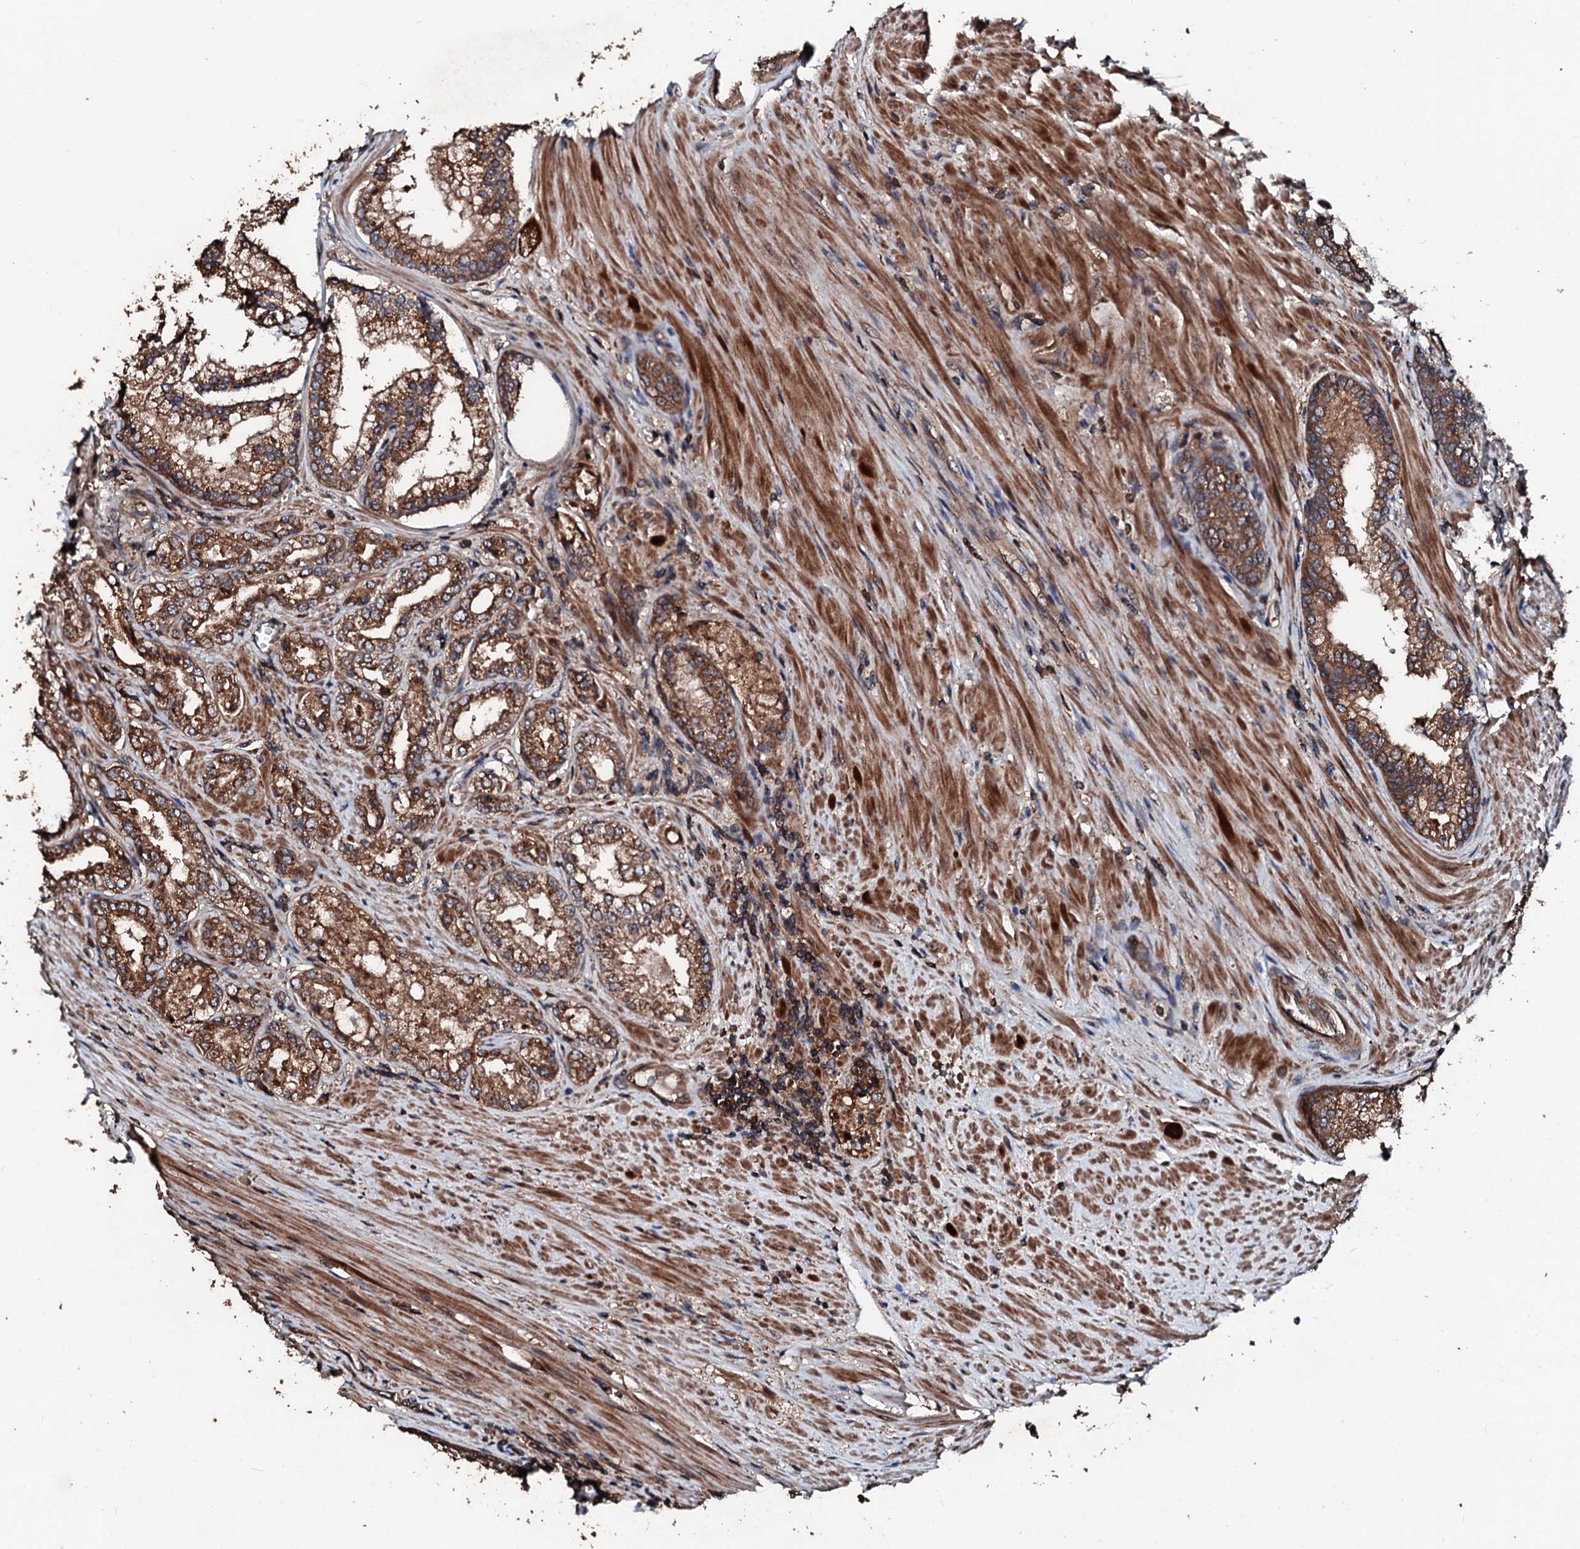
{"staining": {"intensity": "moderate", "quantity": ">75%", "location": "cytoplasmic/membranous"}, "tissue": "prostate cancer", "cell_type": "Tumor cells", "image_type": "cancer", "snomed": [{"axis": "morphology", "description": "Adenocarcinoma, High grade"}, {"axis": "topography", "description": "Prostate"}], "caption": "A brown stain shows moderate cytoplasmic/membranous expression of a protein in human high-grade adenocarcinoma (prostate) tumor cells.", "gene": "KIF18A", "patient": {"sex": "male", "age": 72}}